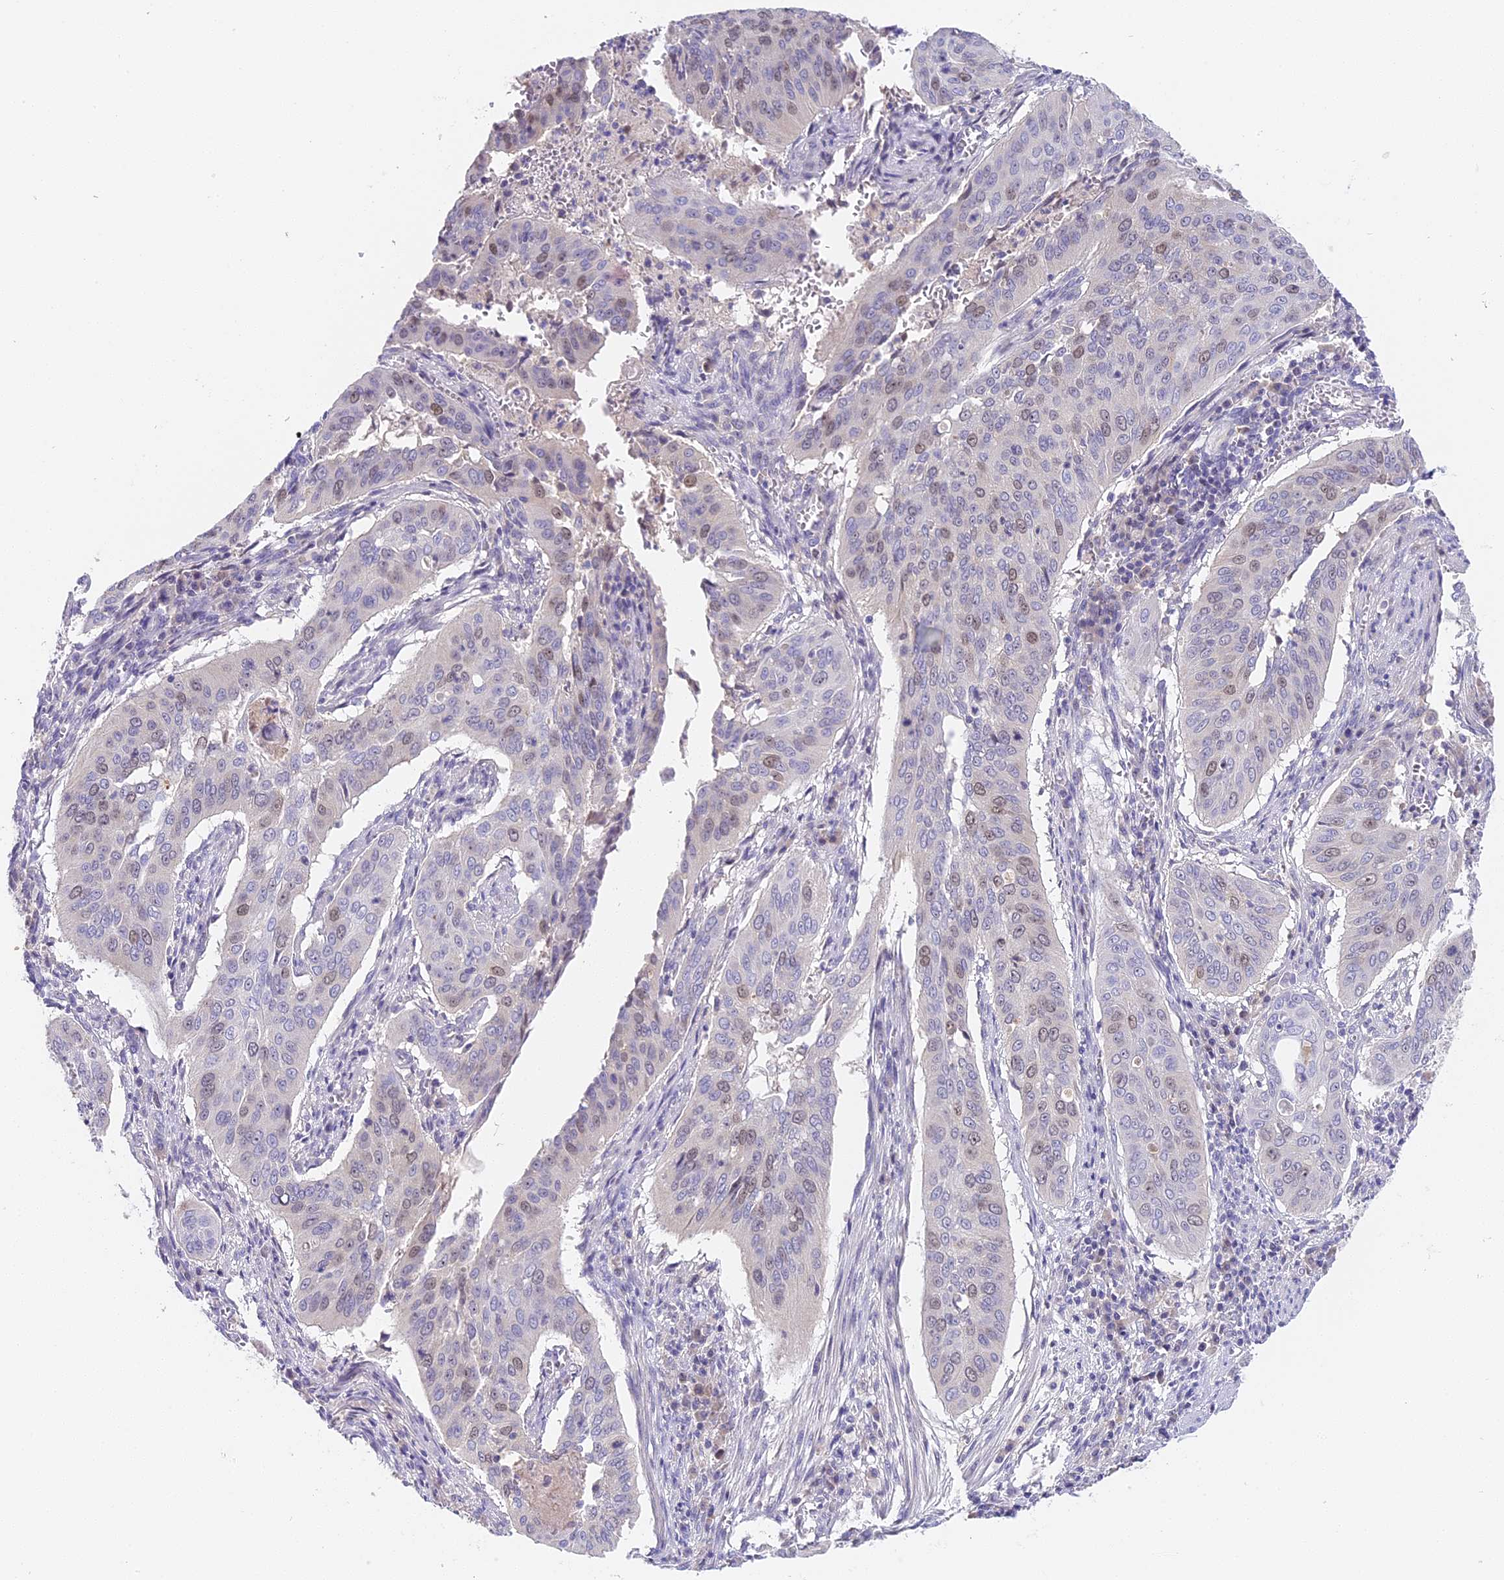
{"staining": {"intensity": "weak", "quantity": "<25%", "location": "nuclear"}, "tissue": "cervical cancer", "cell_type": "Tumor cells", "image_type": "cancer", "snomed": [{"axis": "morphology", "description": "Squamous cell carcinoma, NOS"}, {"axis": "topography", "description": "Cervix"}], "caption": "Immunohistochemical staining of human squamous cell carcinoma (cervical) exhibits no significant staining in tumor cells.", "gene": "RAD51", "patient": {"sex": "female", "age": 39}}